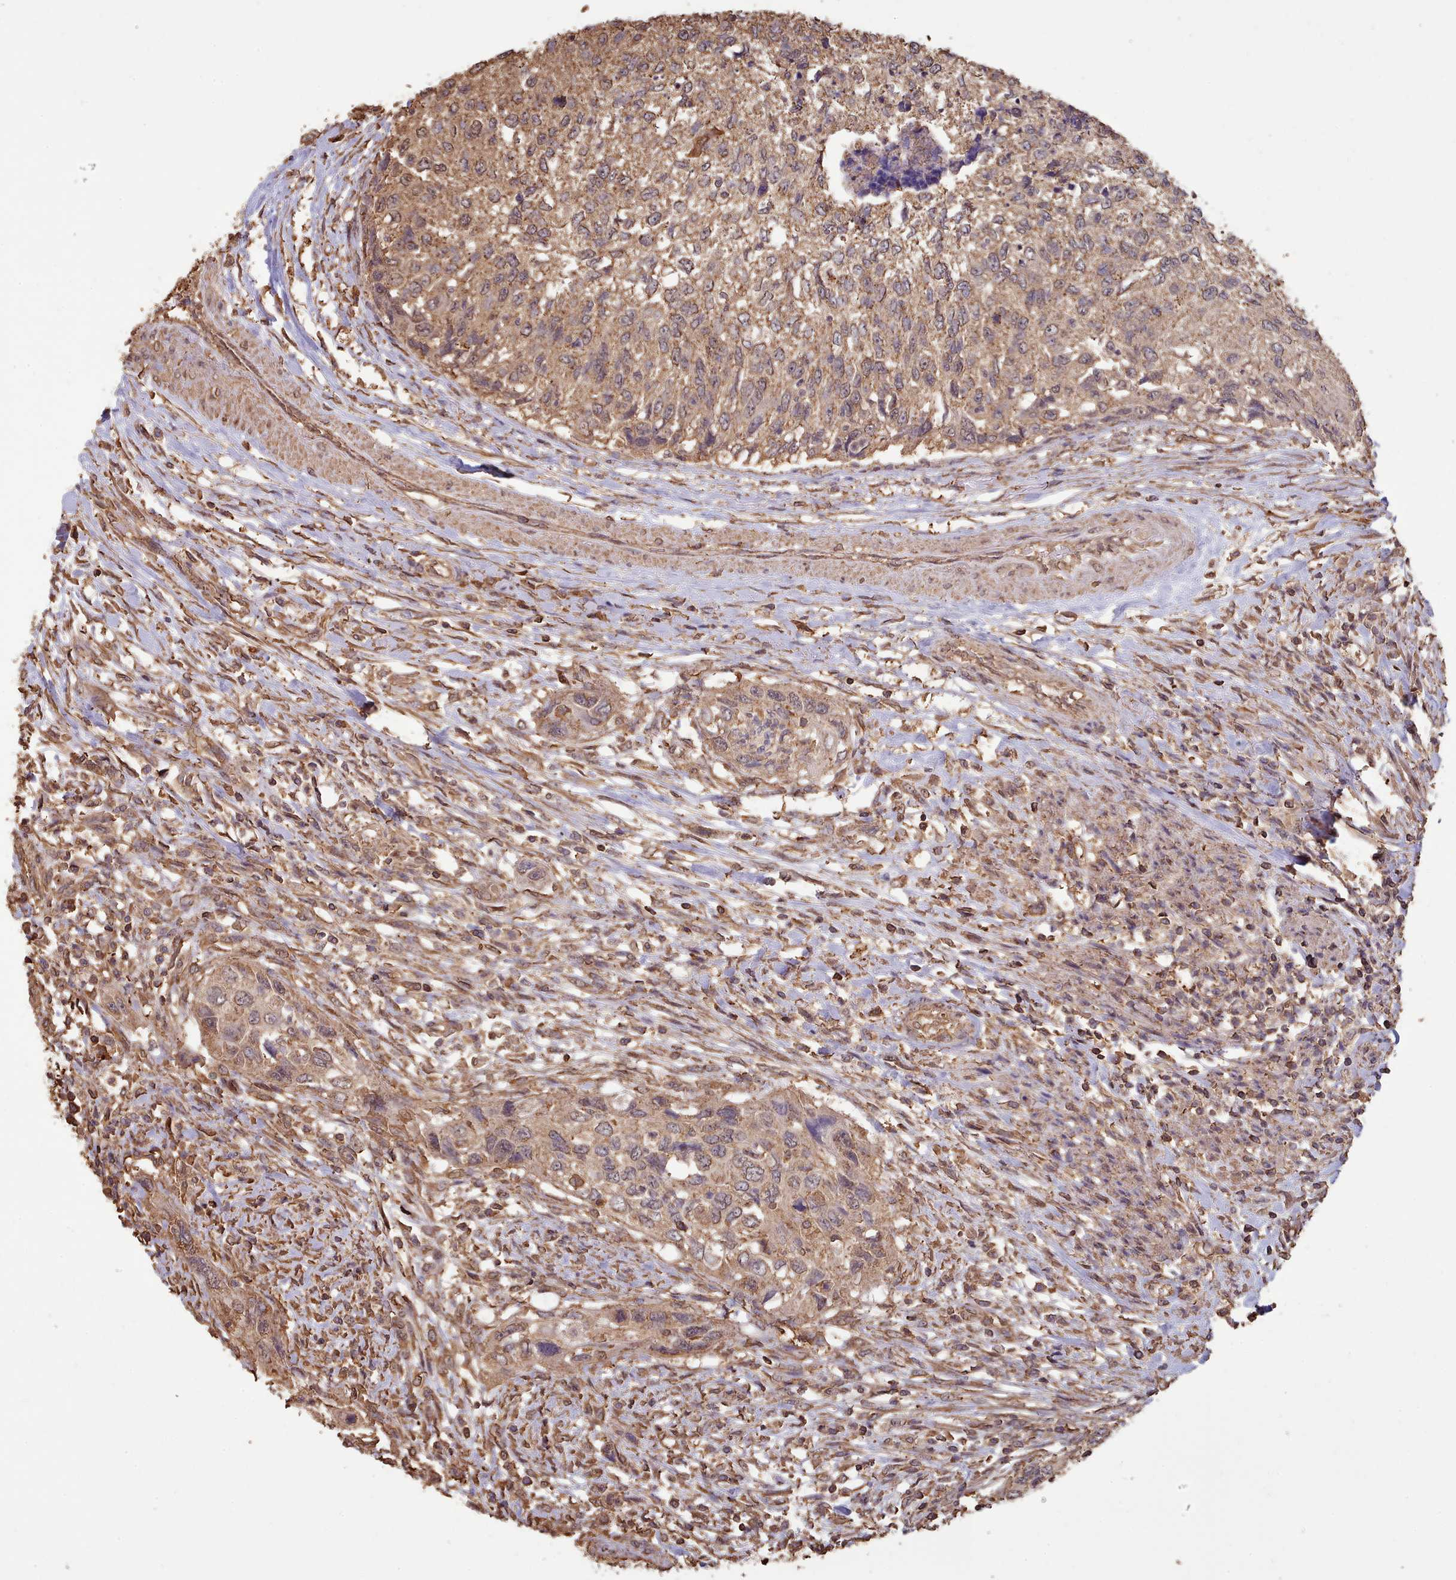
{"staining": {"intensity": "weak", "quantity": ">75%", "location": "cytoplasmic/membranous"}, "tissue": "urothelial cancer", "cell_type": "Tumor cells", "image_type": "cancer", "snomed": [{"axis": "morphology", "description": "Urothelial carcinoma, High grade"}, {"axis": "topography", "description": "Urinary bladder"}], "caption": "Protein staining exhibits weak cytoplasmic/membranous staining in approximately >75% of tumor cells in high-grade urothelial carcinoma.", "gene": "METRN", "patient": {"sex": "female", "age": 60}}